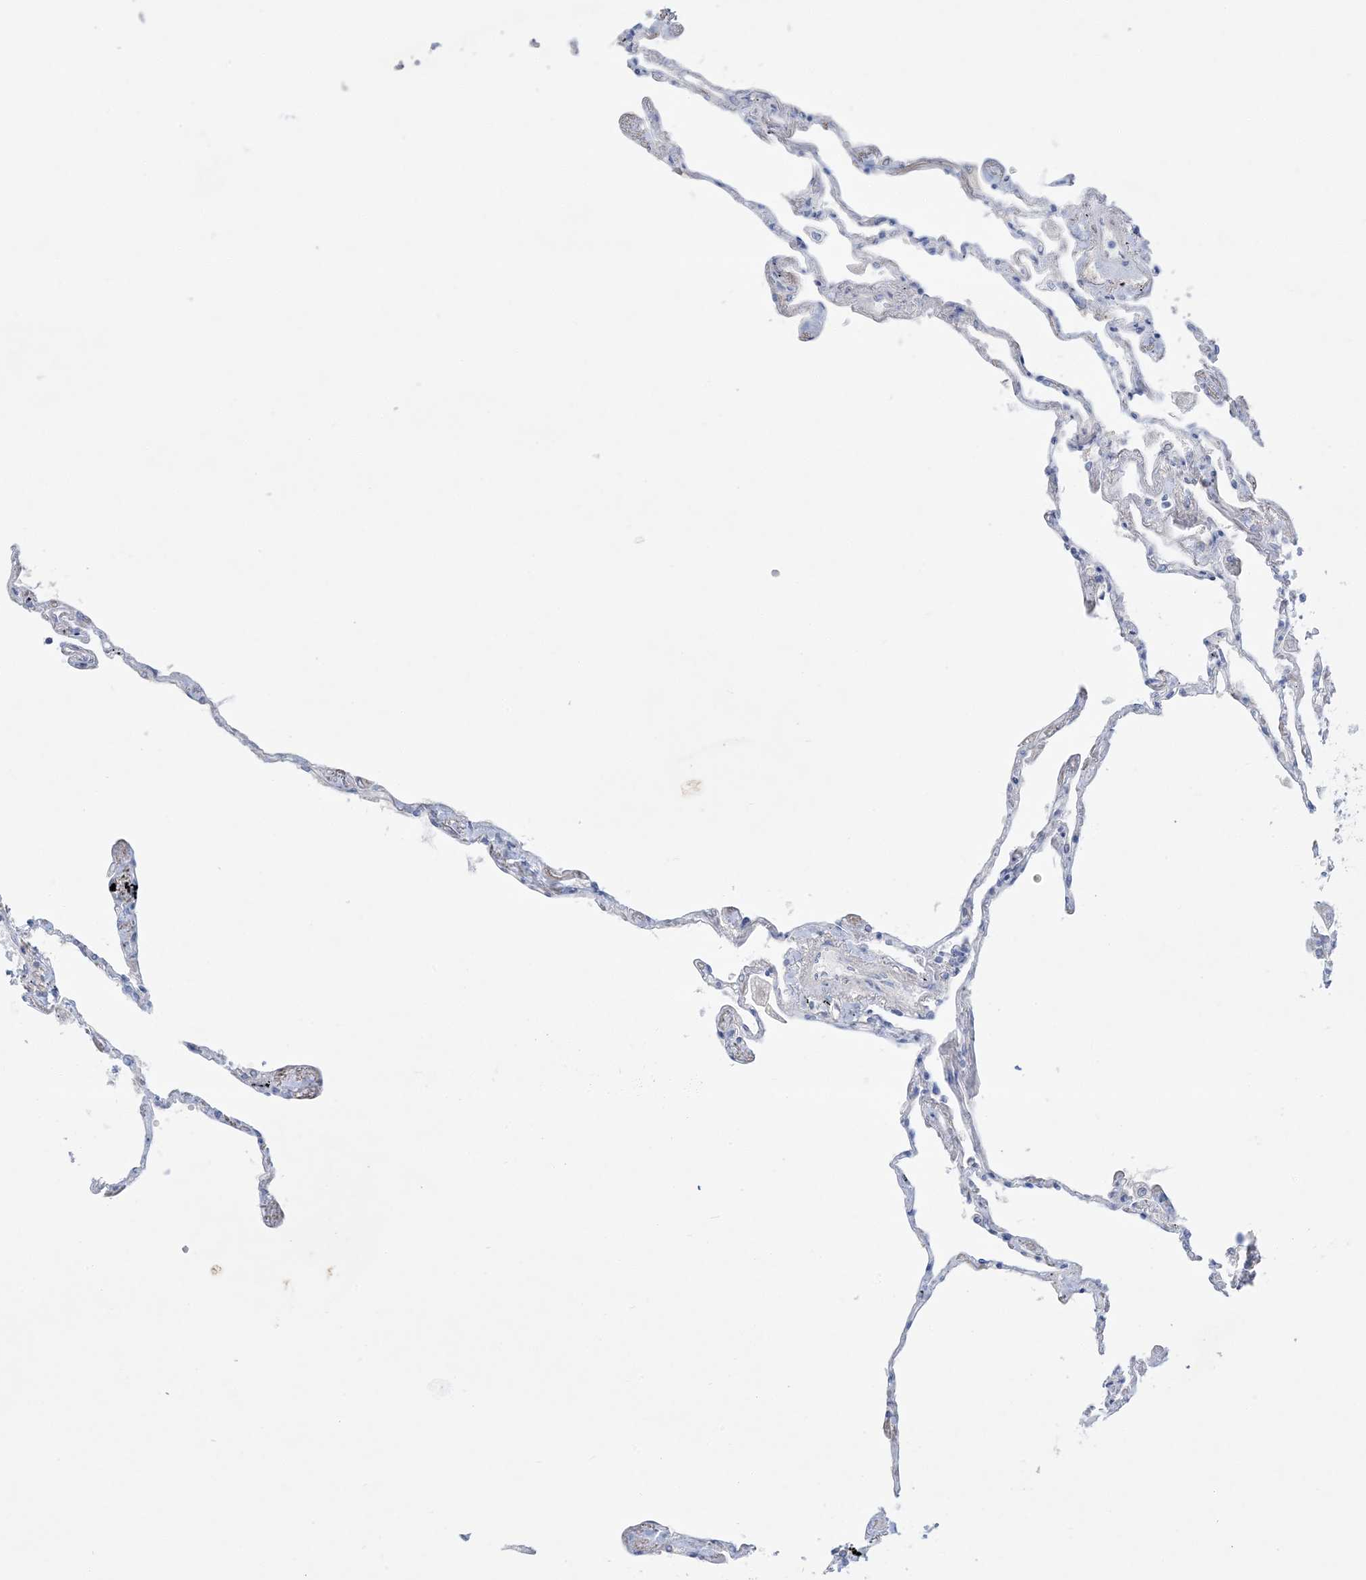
{"staining": {"intensity": "negative", "quantity": "none", "location": "none"}, "tissue": "lung", "cell_type": "Alveolar cells", "image_type": "normal", "snomed": [{"axis": "morphology", "description": "Normal tissue, NOS"}, {"axis": "topography", "description": "Lung"}], "caption": "The micrograph demonstrates no significant expression in alveolar cells of lung.", "gene": "FAM184A", "patient": {"sex": "female", "age": 67}}